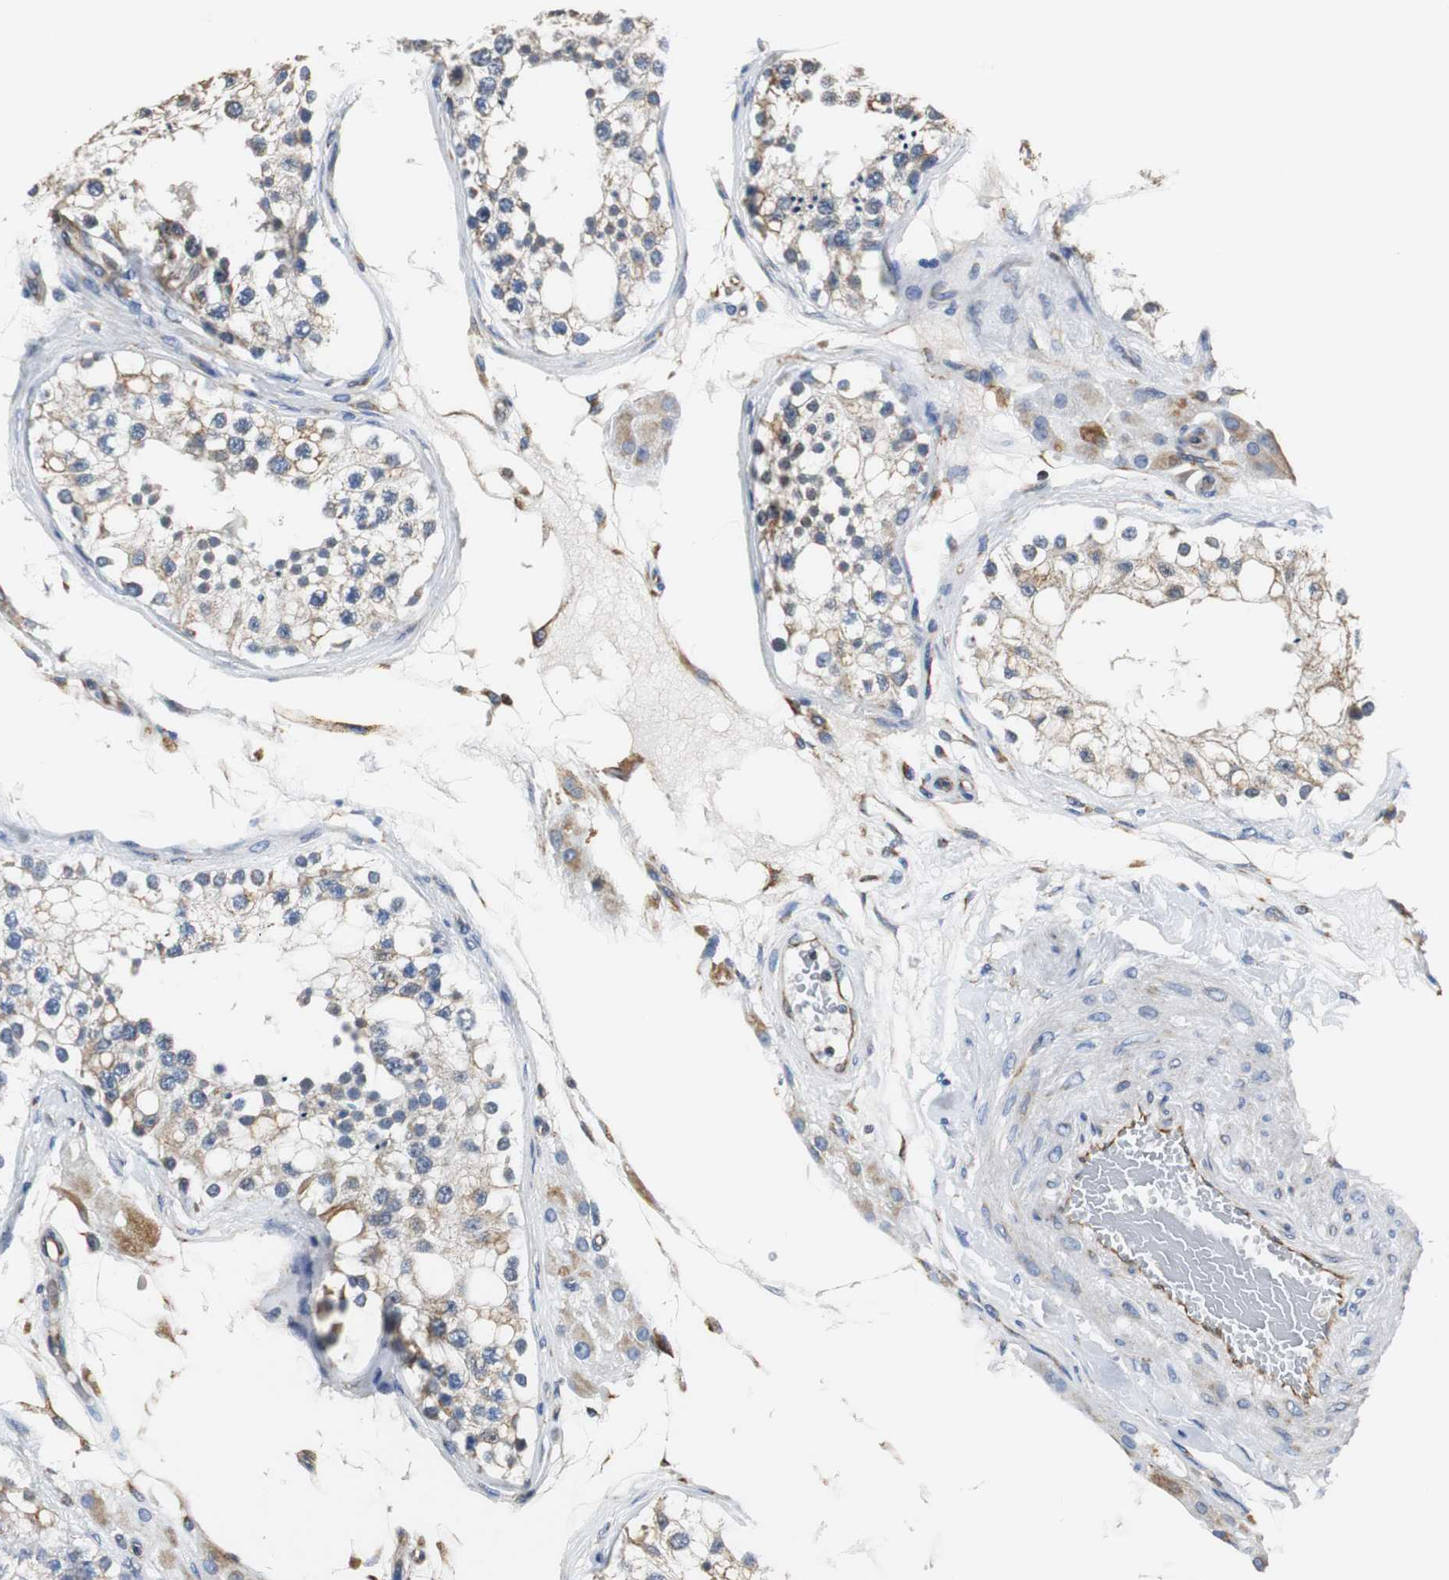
{"staining": {"intensity": "weak", "quantity": "<25%", "location": "cytoplasmic/membranous"}, "tissue": "testis", "cell_type": "Cells in seminiferous ducts", "image_type": "normal", "snomed": [{"axis": "morphology", "description": "Normal tissue, NOS"}, {"axis": "topography", "description": "Testis"}], "caption": "Human testis stained for a protein using IHC reveals no positivity in cells in seminiferous ducts.", "gene": "PCK1", "patient": {"sex": "male", "age": 68}}